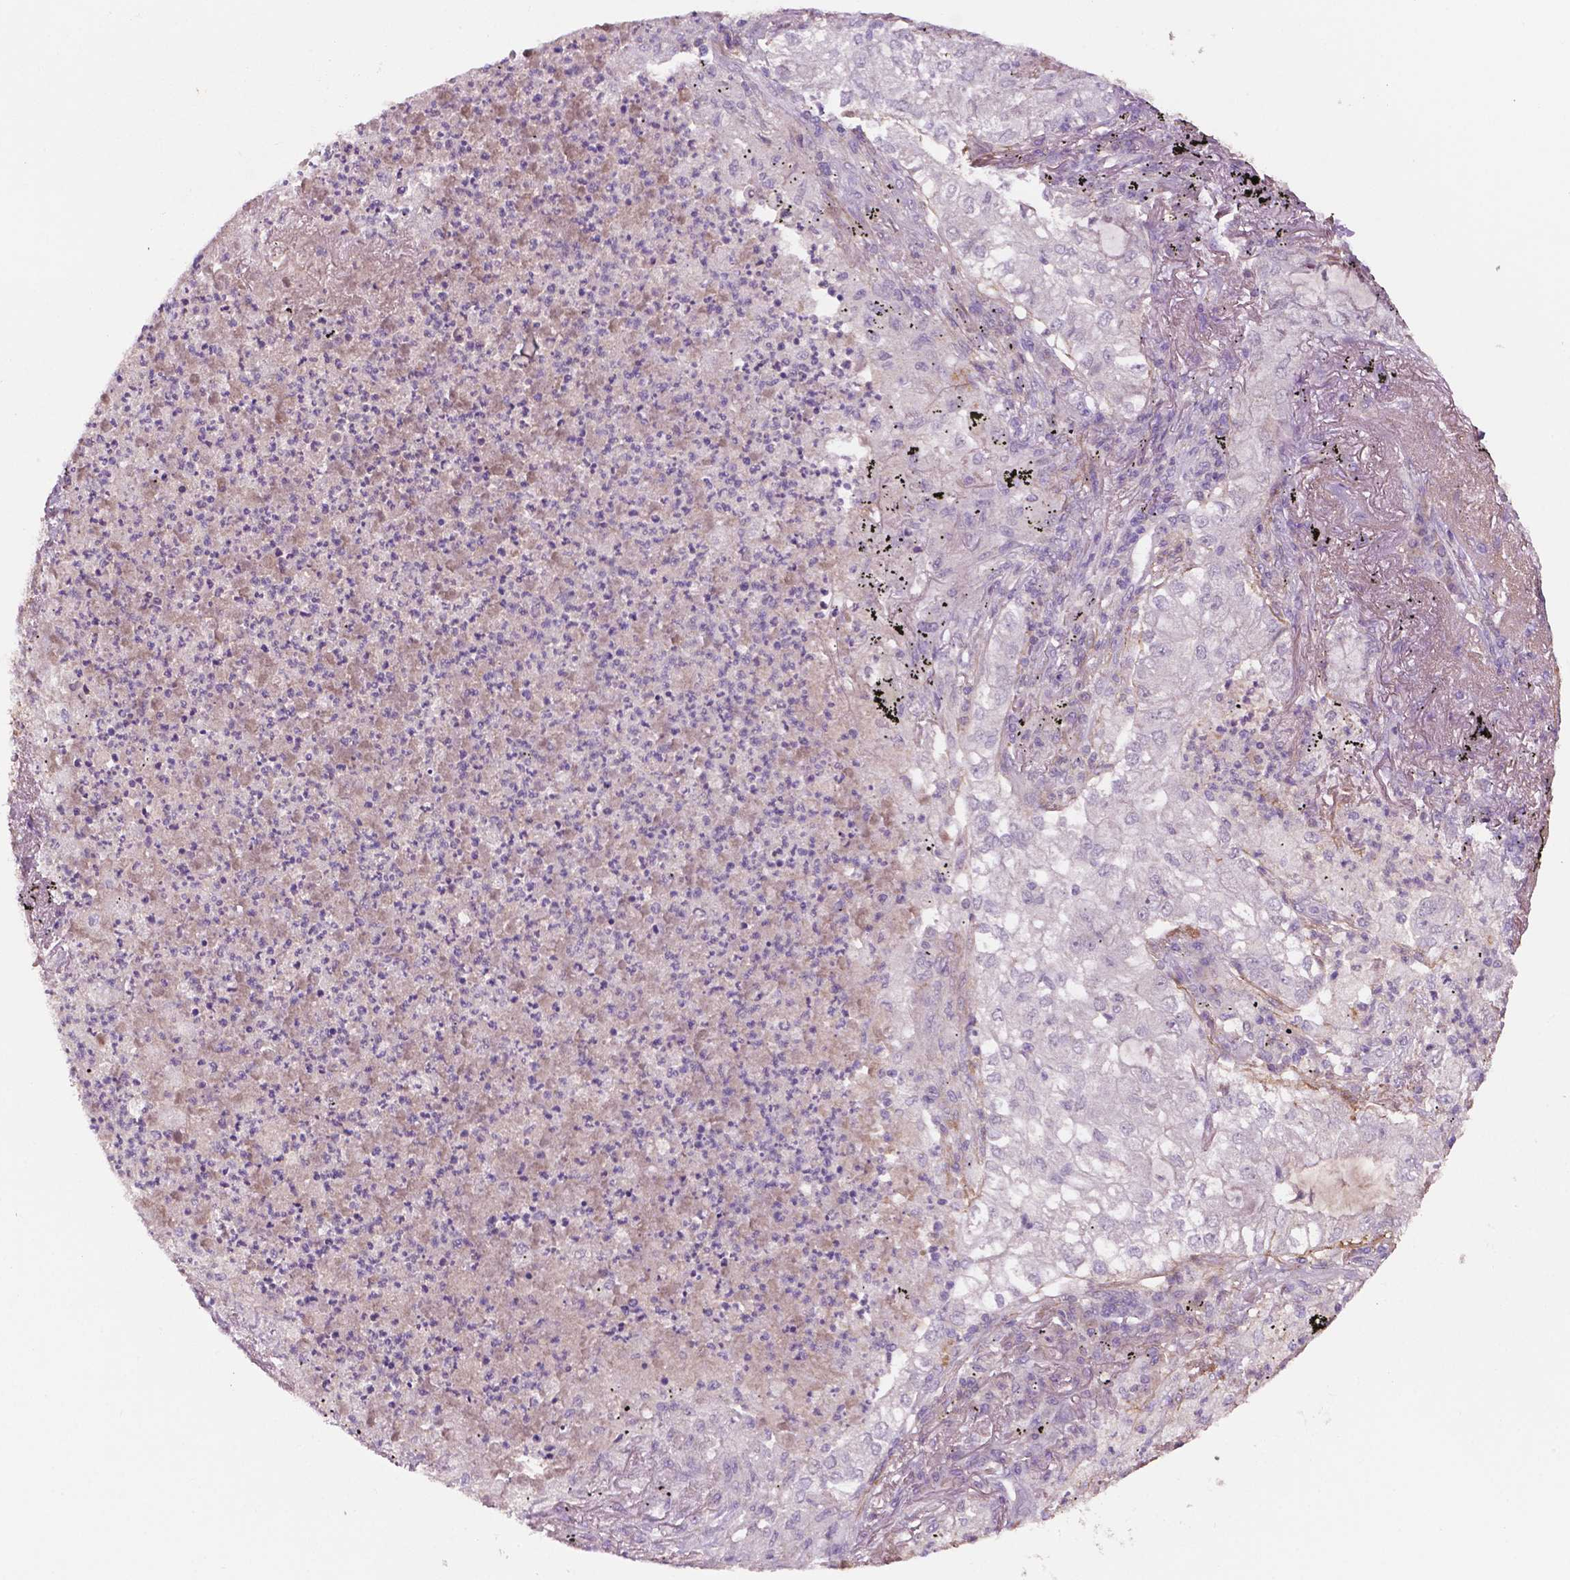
{"staining": {"intensity": "negative", "quantity": "none", "location": "none"}, "tissue": "lung cancer", "cell_type": "Tumor cells", "image_type": "cancer", "snomed": [{"axis": "morphology", "description": "Adenocarcinoma, NOS"}, {"axis": "topography", "description": "Lung"}], "caption": "An IHC micrograph of lung cancer (adenocarcinoma) is shown. There is no staining in tumor cells of lung cancer (adenocarcinoma). Nuclei are stained in blue.", "gene": "FBLN1", "patient": {"sex": "female", "age": 73}}